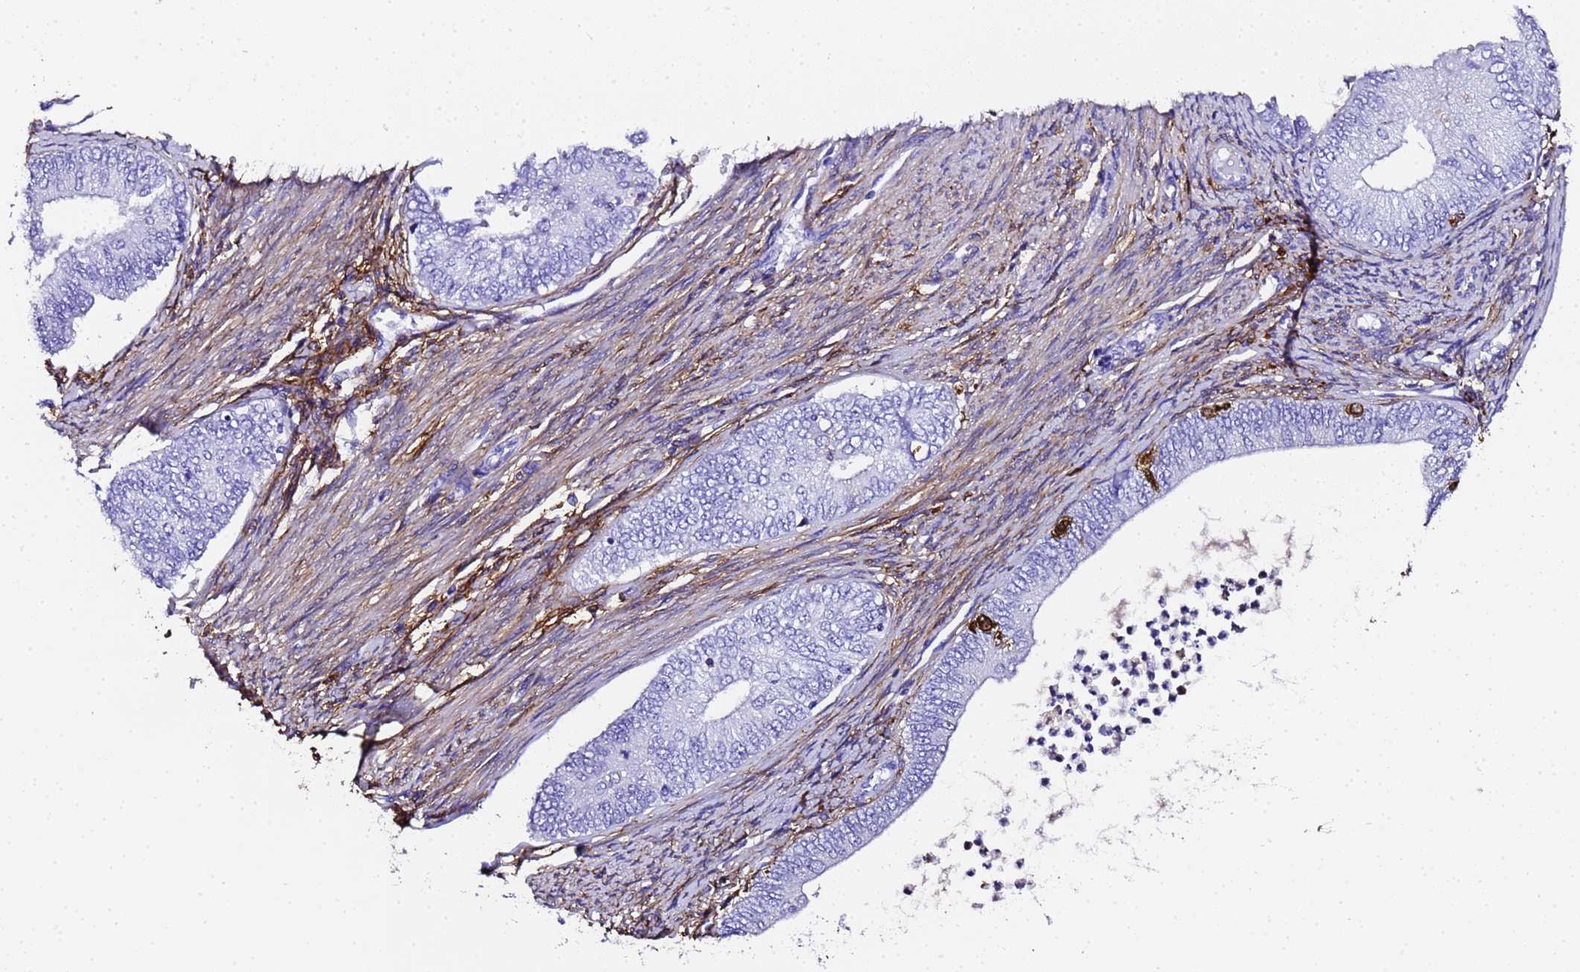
{"staining": {"intensity": "negative", "quantity": "none", "location": "none"}, "tissue": "endometrial cancer", "cell_type": "Tumor cells", "image_type": "cancer", "snomed": [{"axis": "morphology", "description": "Adenocarcinoma, NOS"}, {"axis": "topography", "description": "Endometrium"}], "caption": "The micrograph exhibits no staining of tumor cells in endometrial cancer.", "gene": "FTL", "patient": {"sex": "female", "age": 68}}